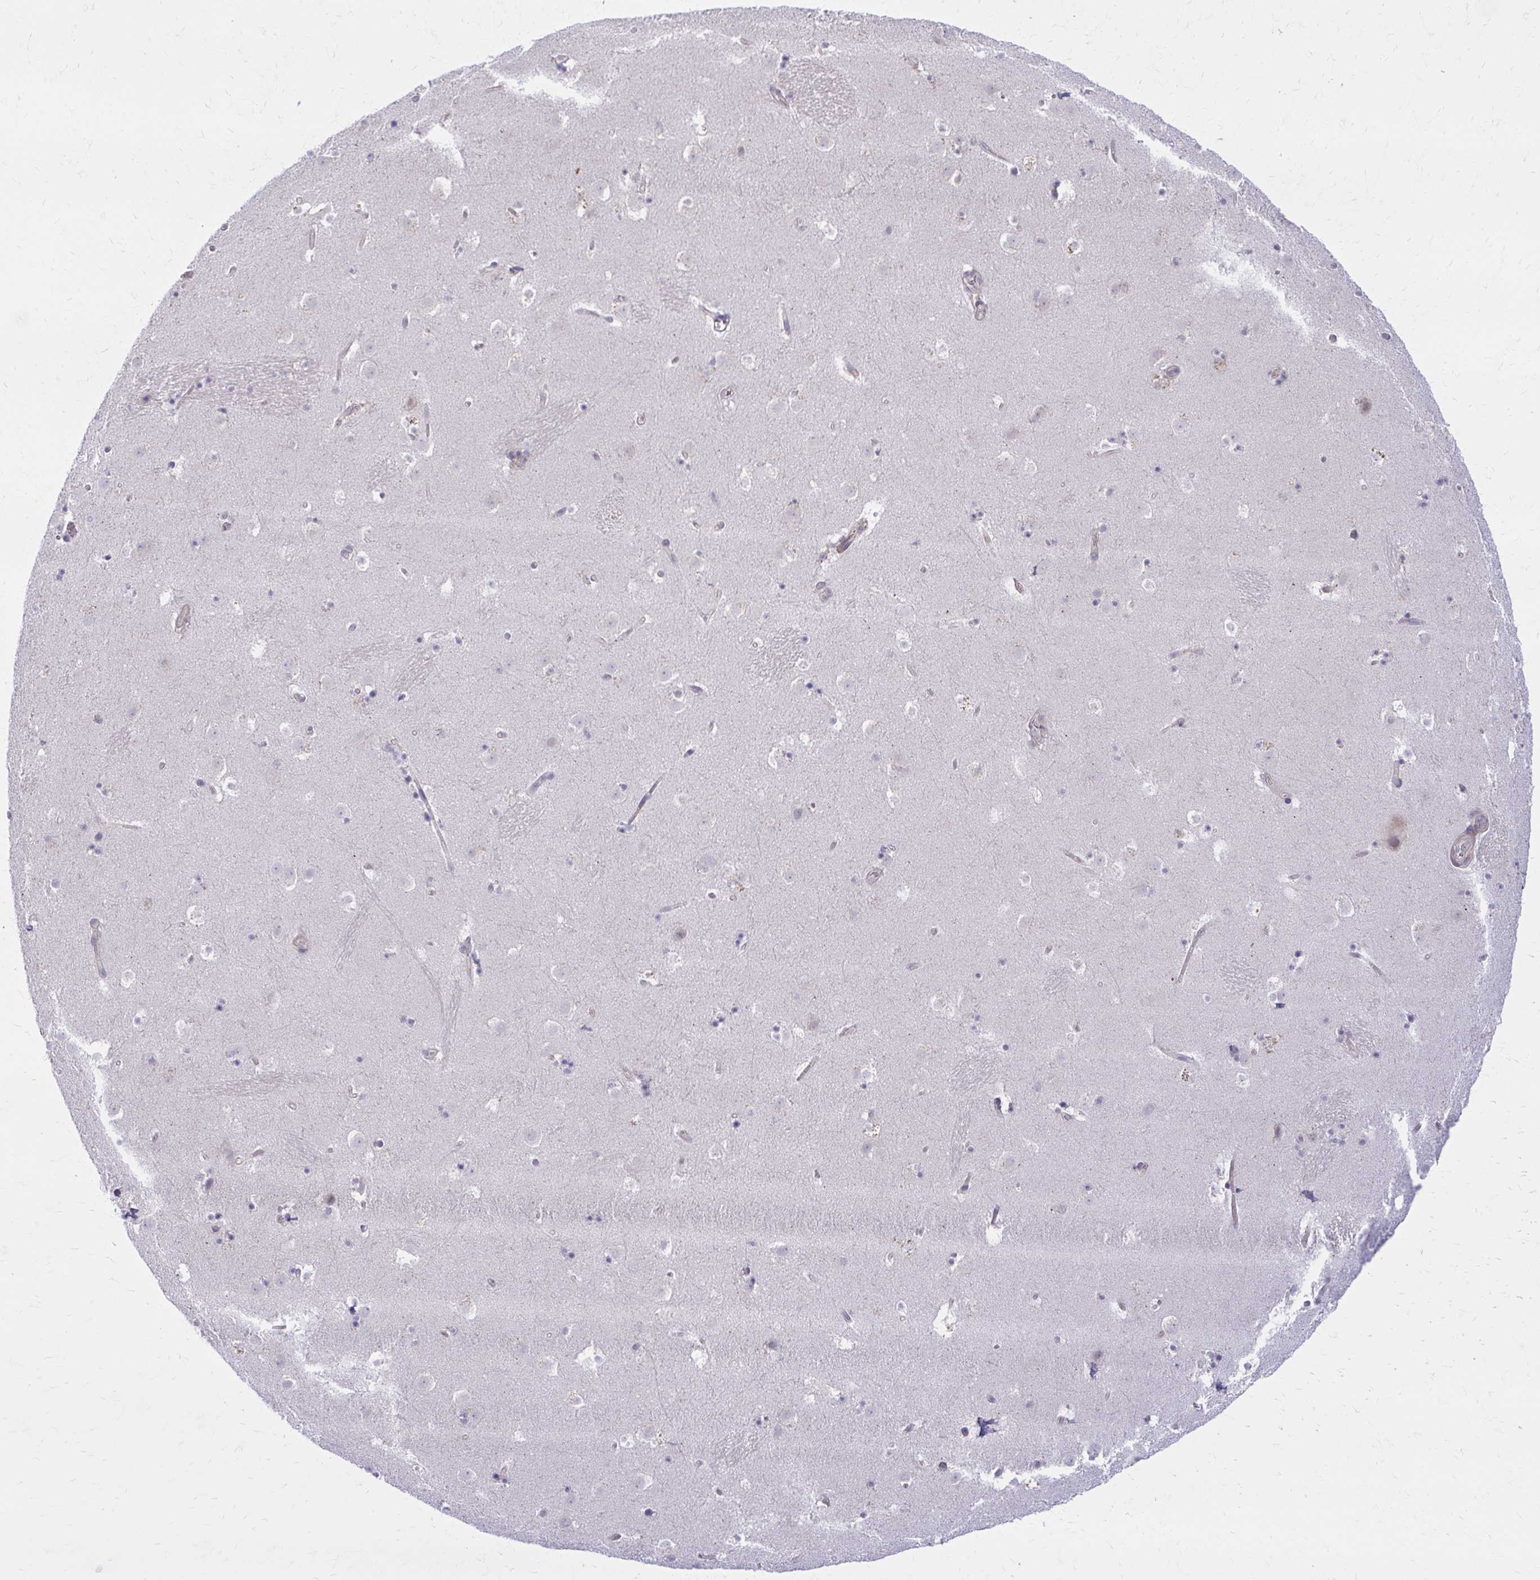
{"staining": {"intensity": "negative", "quantity": "none", "location": "none"}, "tissue": "caudate", "cell_type": "Glial cells", "image_type": "normal", "snomed": [{"axis": "morphology", "description": "Normal tissue, NOS"}, {"axis": "topography", "description": "Lateral ventricle wall"}], "caption": "Protein analysis of unremarkable caudate demonstrates no significant staining in glial cells.", "gene": "CEMP1", "patient": {"sex": "male", "age": 37}}